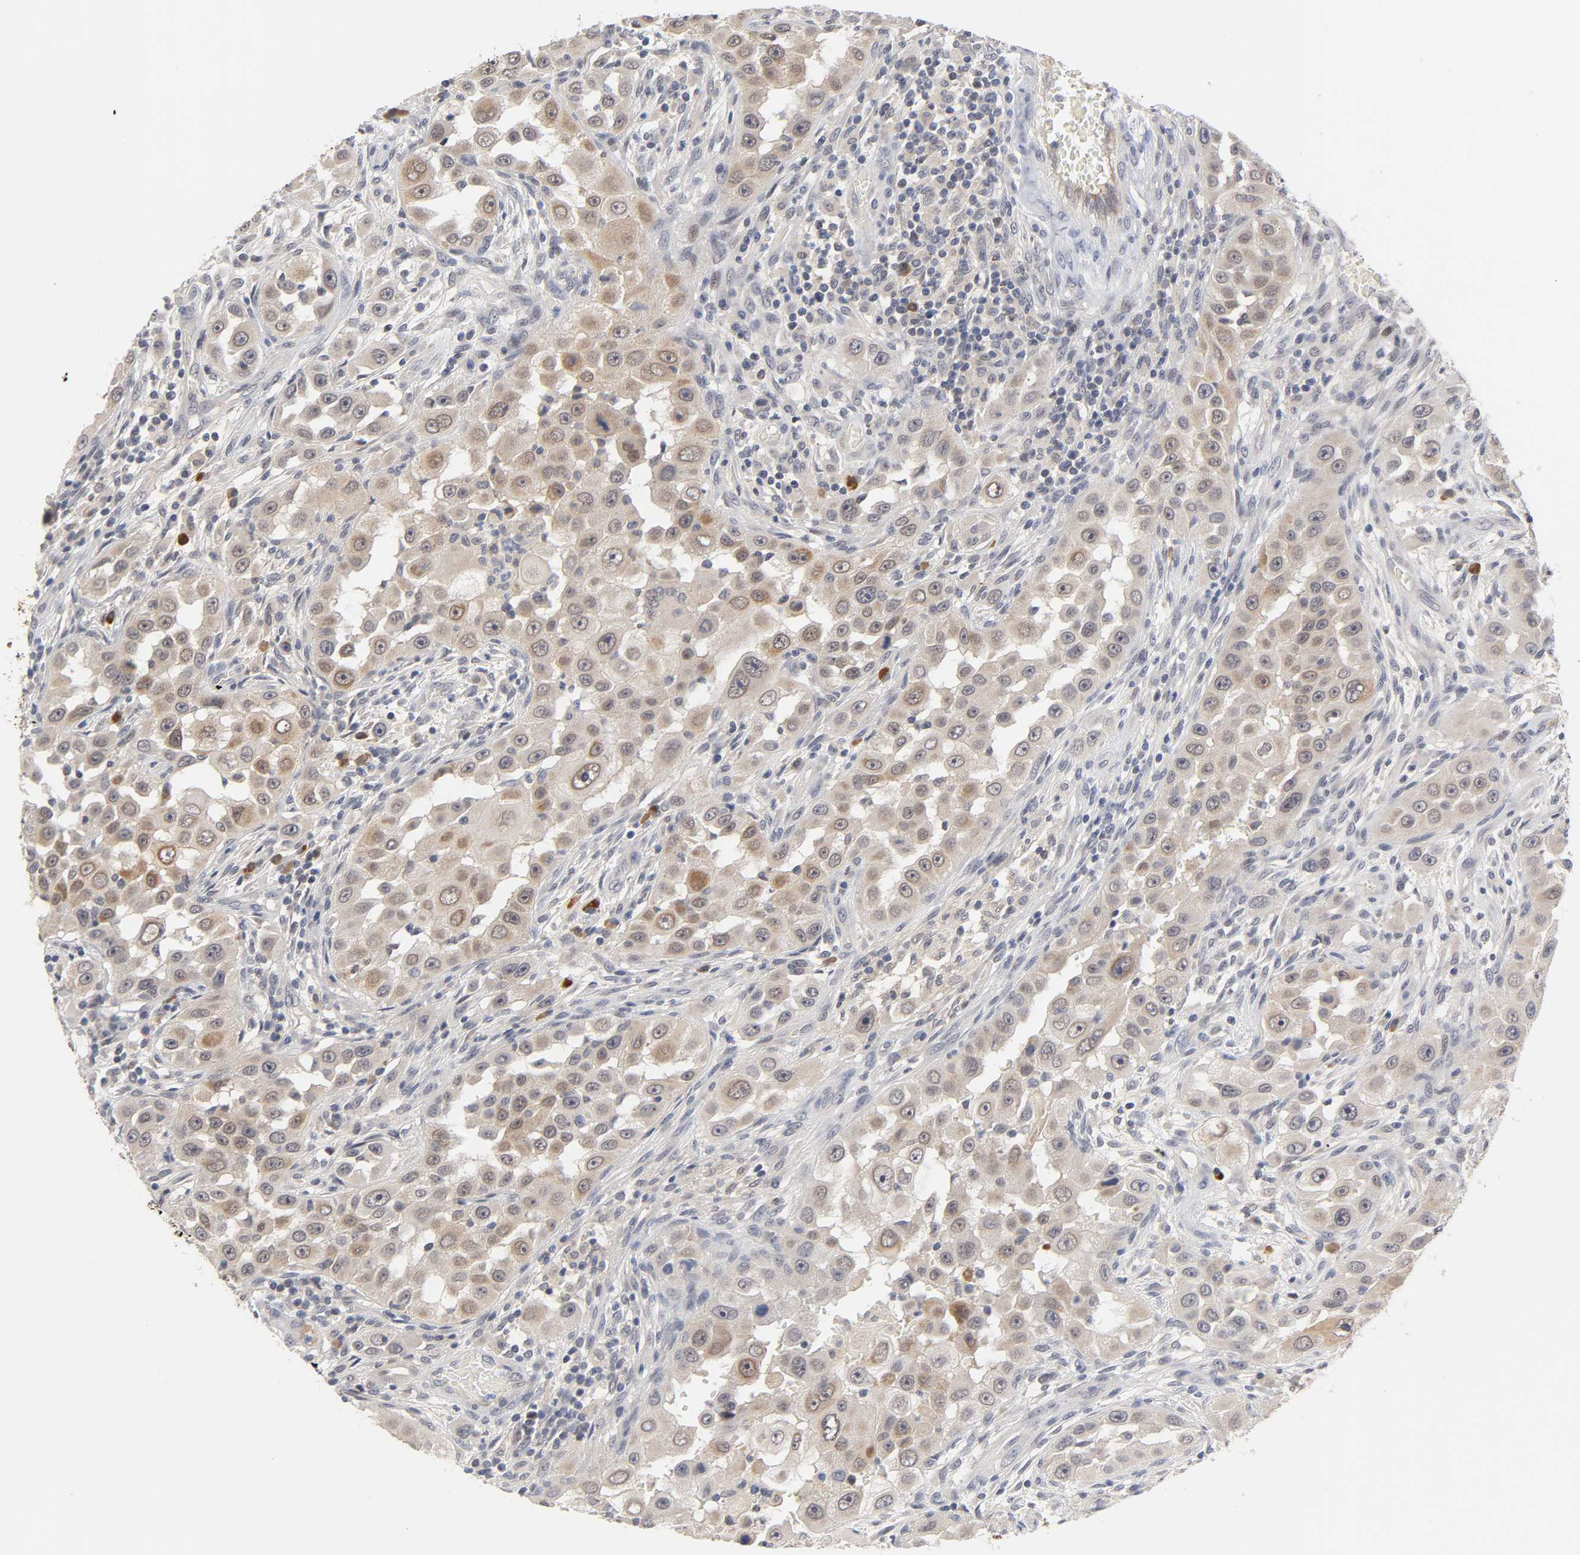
{"staining": {"intensity": "moderate", "quantity": "25%-75%", "location": "cytoplasmic/membranous,nuclear"}, "tissue": "head and neck cancer", "cell_type": "Tumor cells", "image_type": "cancer", "snomed": [{"axis": "morphology", "description": "Carcinoma, NOS"}, {"axis": "topography", "description": "Head-Neck"}], "caption": "Immunohistochemical staining of carcinoma (head and neck) shows medium levels of moderate cytoplasmic/membranous and nuclear positivity in about 25%-75% of tumor cells.", "gene": "GSTZ1", "patient": {"sex": "male", "age": 87}}